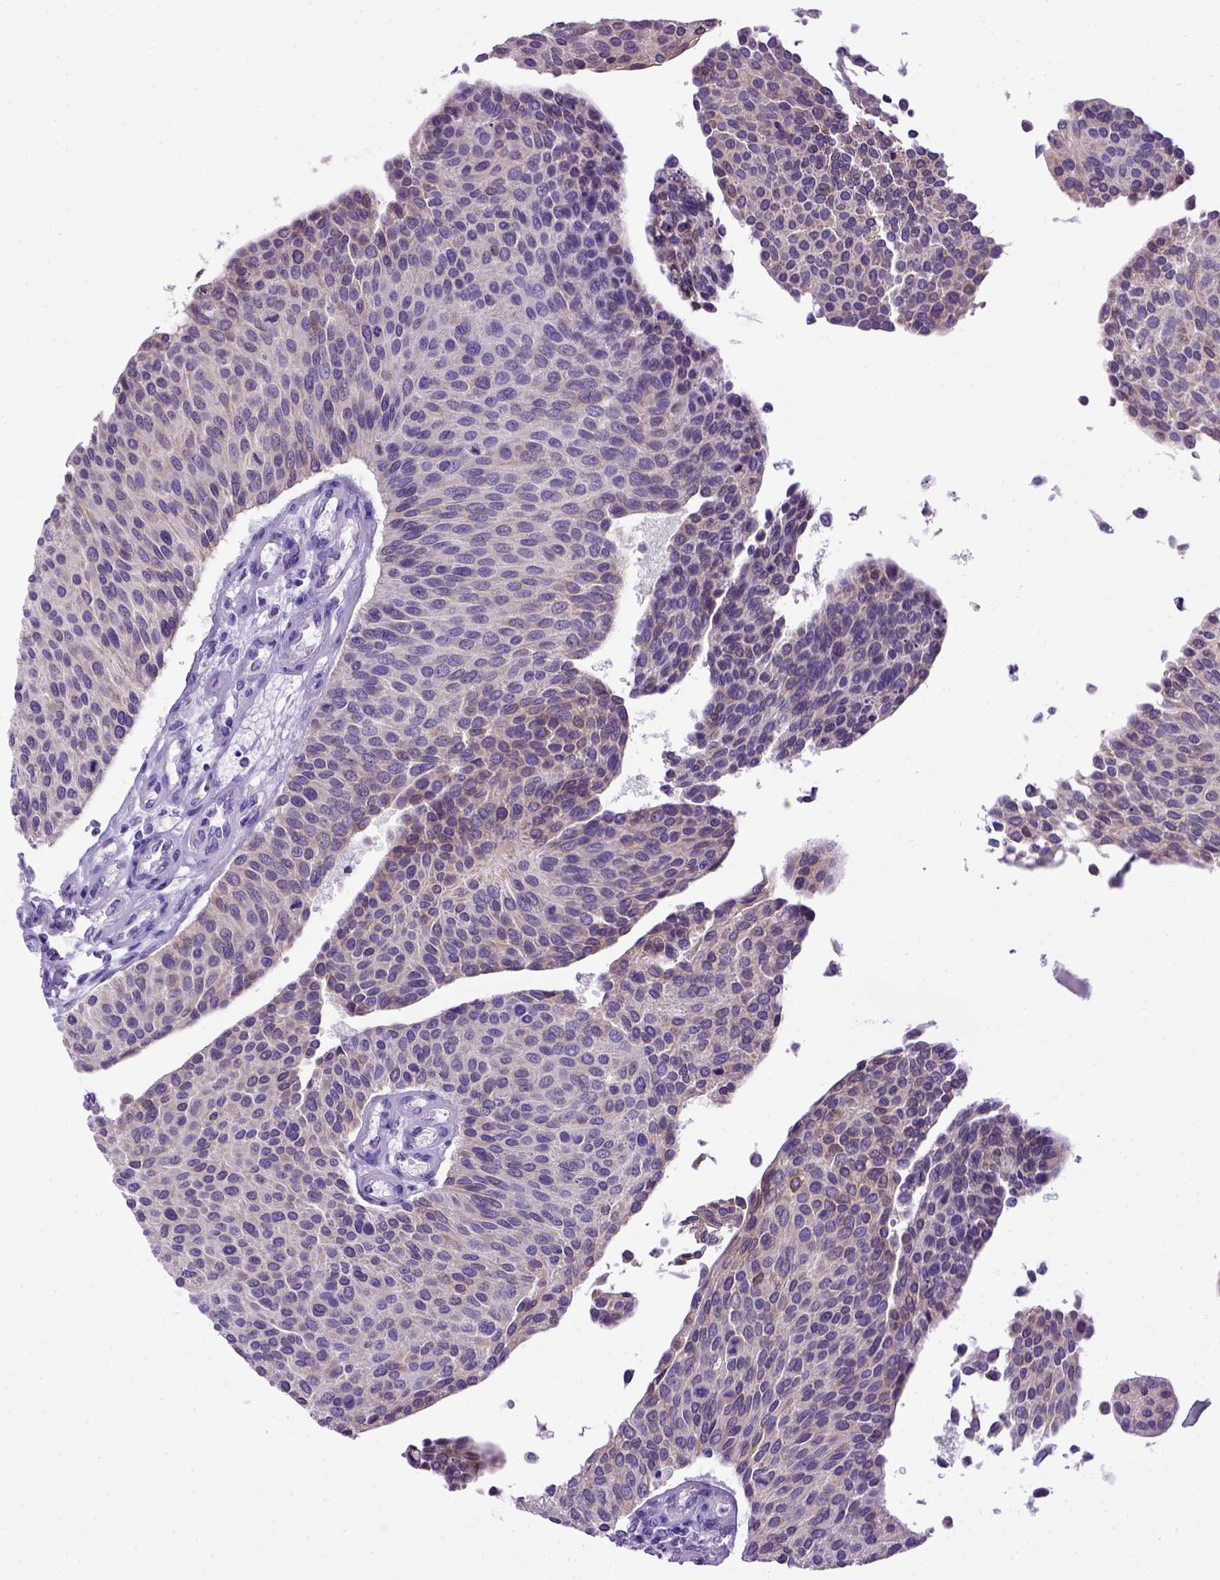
{"staining": {"intensity": "weak", "quantity": "25%-75%", "location": "cytoplasmic/membranous"}, "tissue": "urothelial cancer", "cell_type": "Tumor cells", "image_type": "cancer", "snomed": [{"axis": "morphology", "description": "Urothelial carcinoma, NOS"}, {"axis": "topography", "description": "Urinary bladder"}], "caption": "Transitional cell carcinoma stained for a protein (brown) exhibits weak cytoplasmic/membranous positive positivity in about 25%-75% of tumor cells.", "gene": "PTGES", "patient": {"sex": "male", "age": 55}}